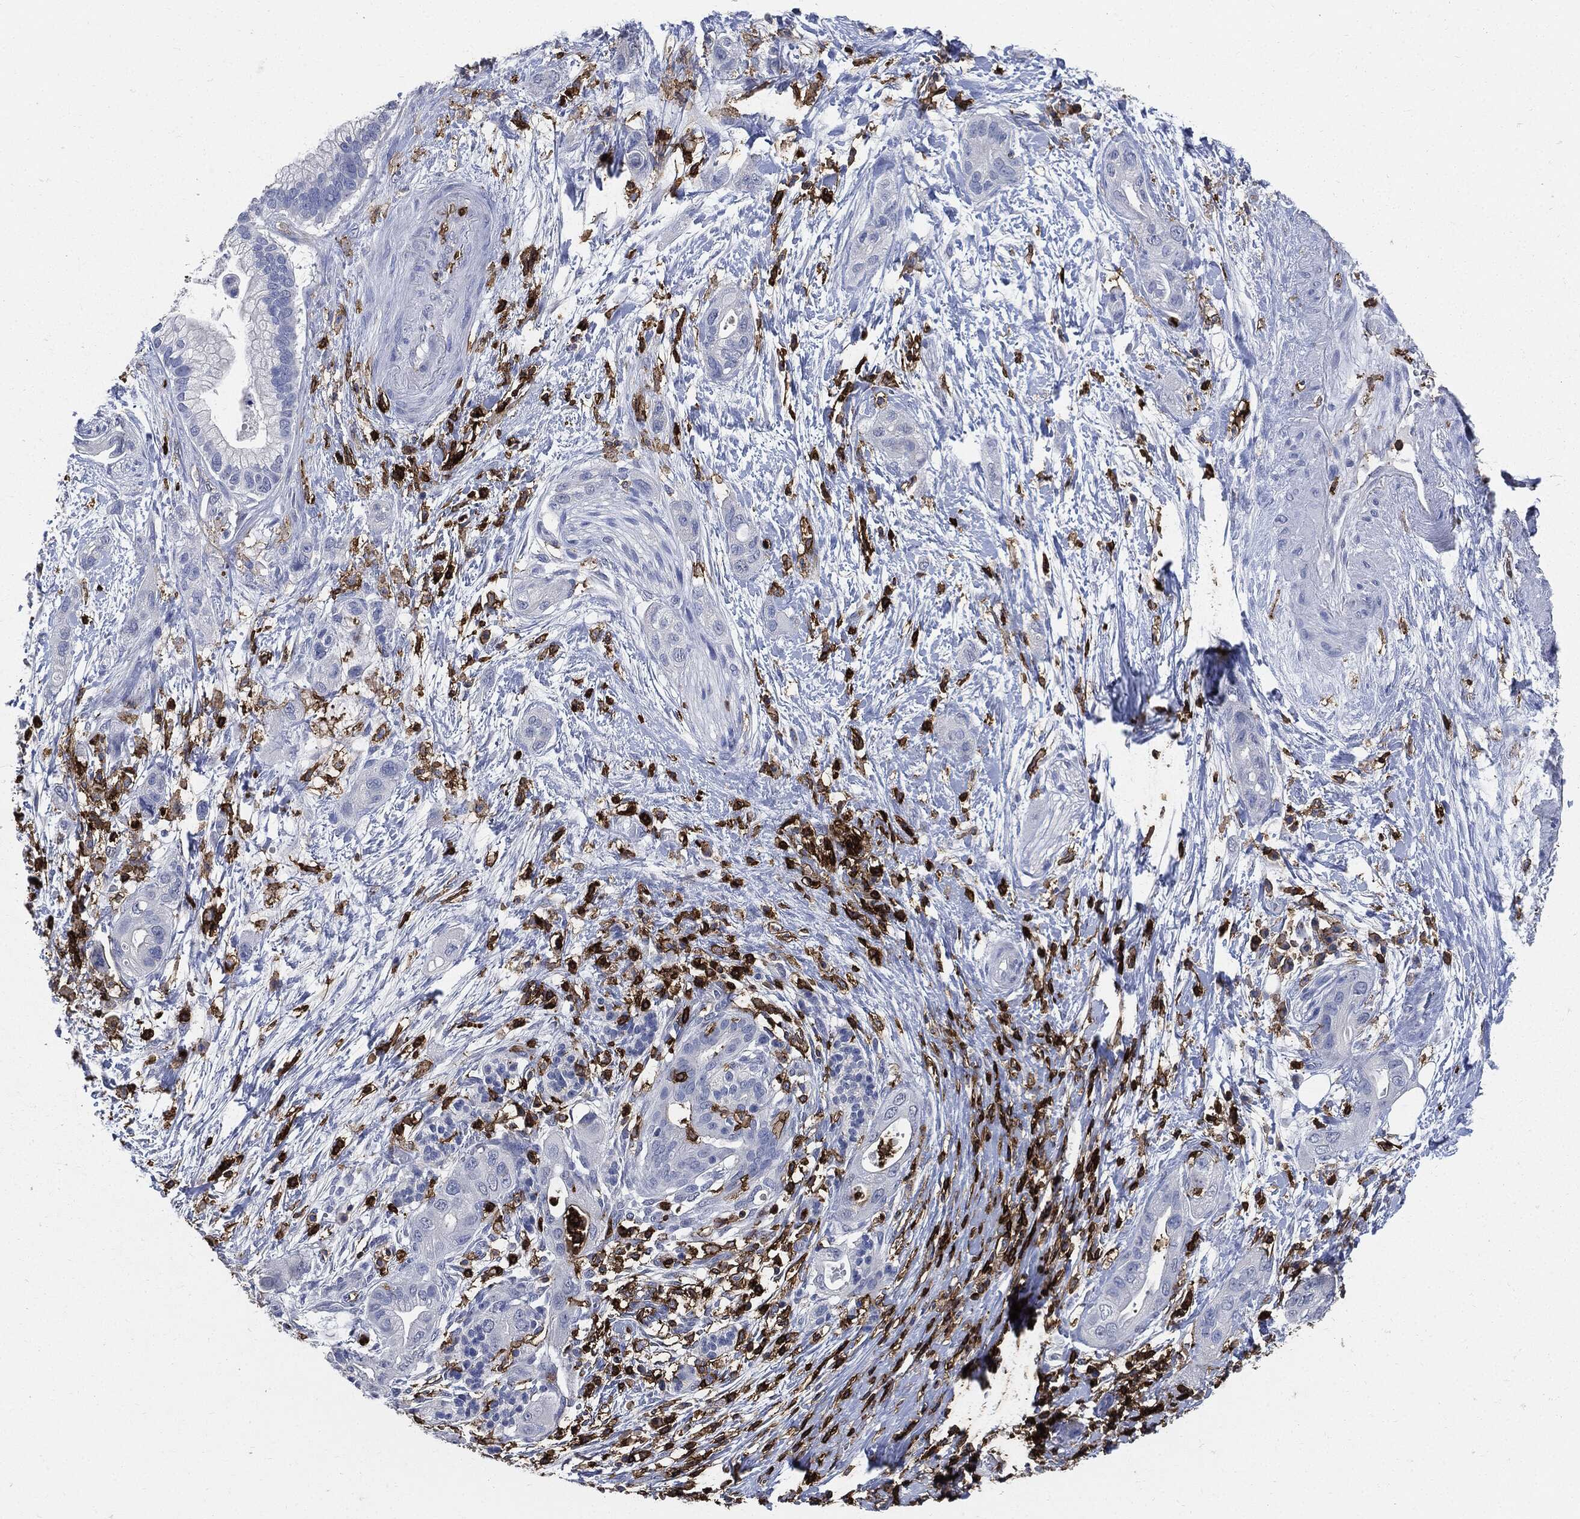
{"staining": {"intensity": "negative", "quantity": "none", "location": "none"}, "tissue": "pancreatic cancer", "cell_type": "Tumor cells", "image_type": "cancer", "snomed": [{"axis": "morphology", "description": "Adenocarcinoma, NOS"}, {"axis": "topography", "description": "Pancreas"}], "caption": "A high-resolution image shows IHC staining of adenocarcinoma (pancreatic), which demonstrates no significant staining in tumor cells. Brightfield microscopy of IHC stained with DAB (brown) and hematoxylin (blue), captured at high magnification.", "gene": "PTPRC", "patient": {"sex": "male", "age": 44}}